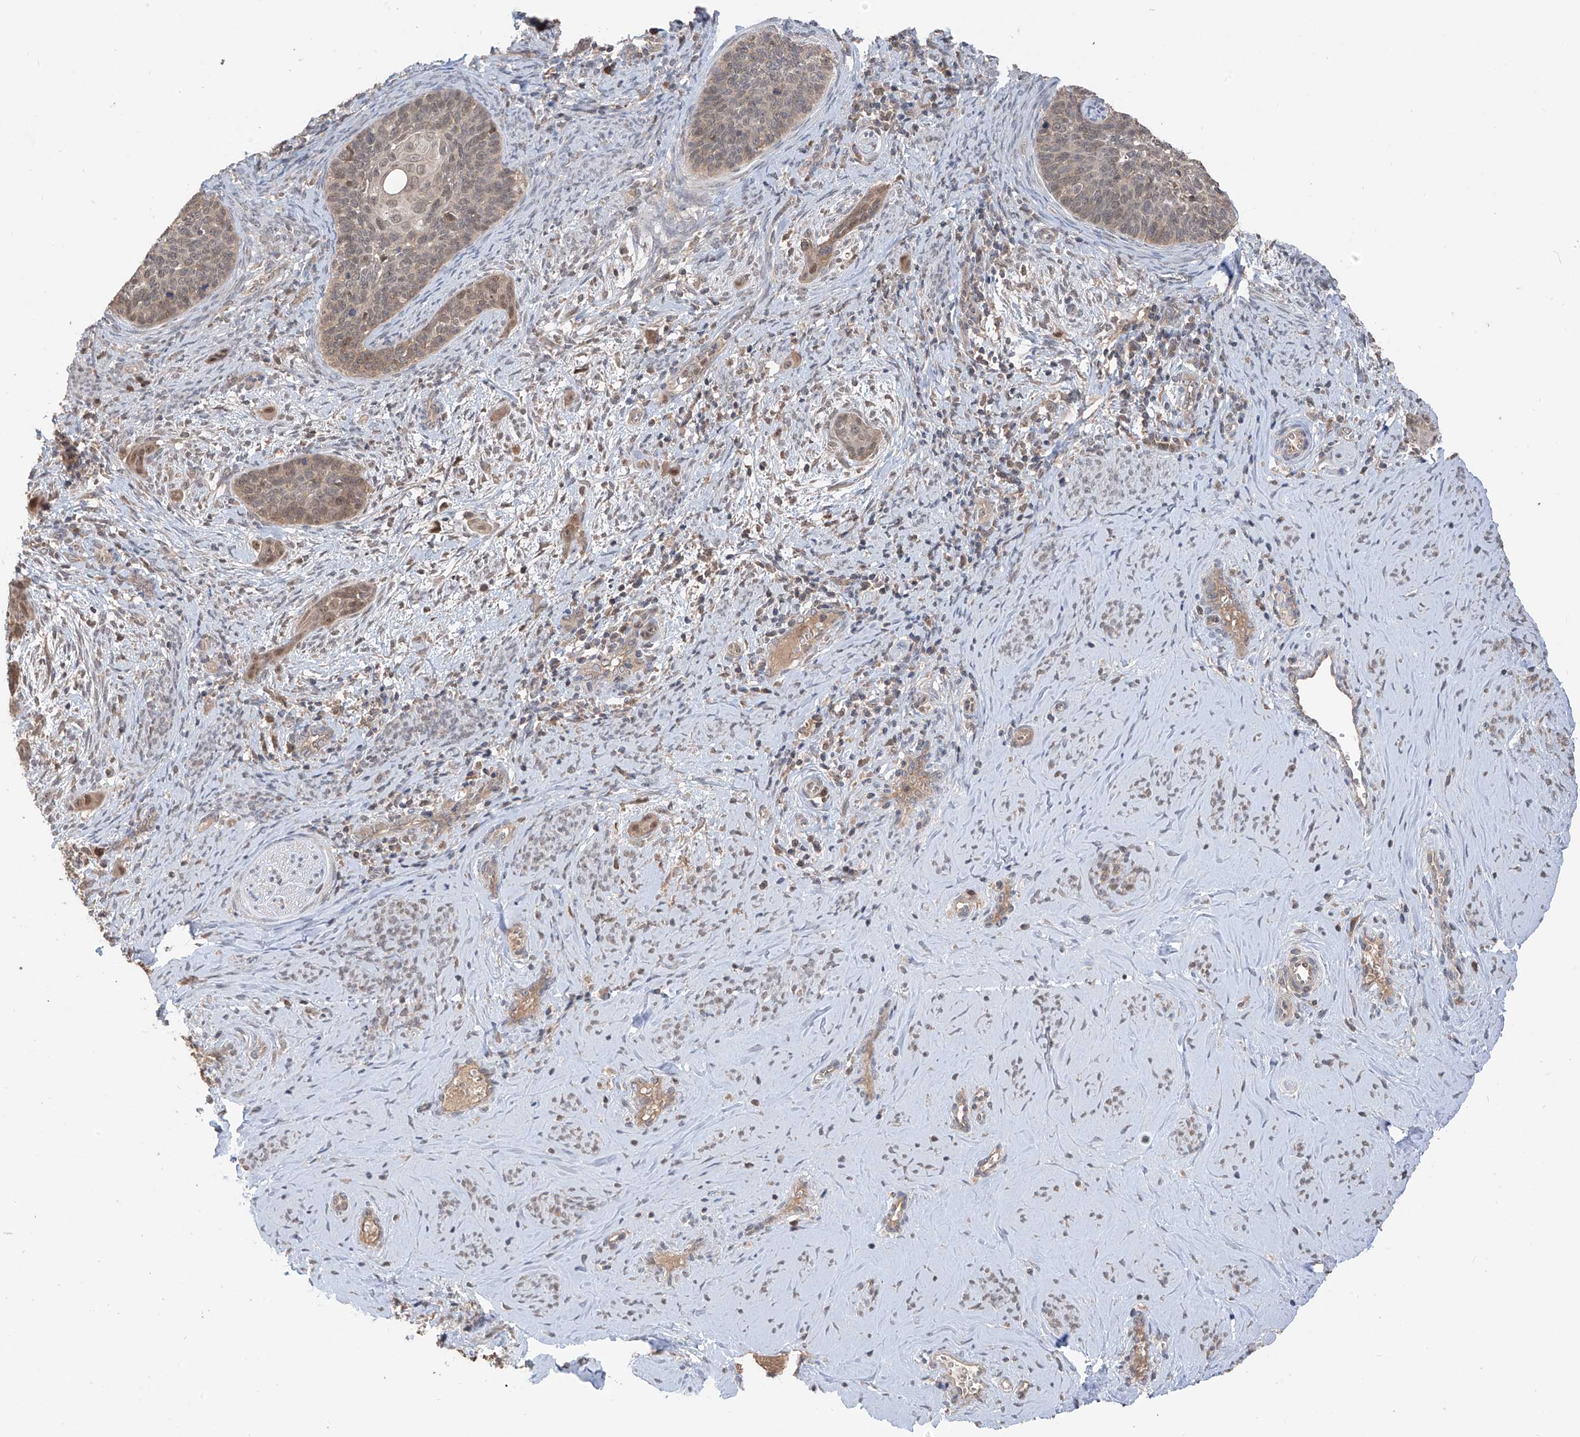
{"staining": {"intensity": "moderate", "quantity": "25%-75%", "location": "nuclear"}, "tissue": "cervical cancer", "cell_type": "Tumor cells", "image_type": "cancer", "snomed": [{"axis": "morphology", "description": "Squamous cell carcinoma, NOS"}, {"axis": "topography", "description": "Cervix"}], "caption": "An image of cervical cancer (squamous cell carcinoma) stained for a protein demonstrates moderate nuclear brown staining in tumor cells. (Stains: DAB (3,3'-diaminobenzidine) in brown, nuclei in blue, Microscopy: brightfield microscopy at high magnification).", "gene": "COLGALT2", "patient": {"sex": "female", "age": 33}}